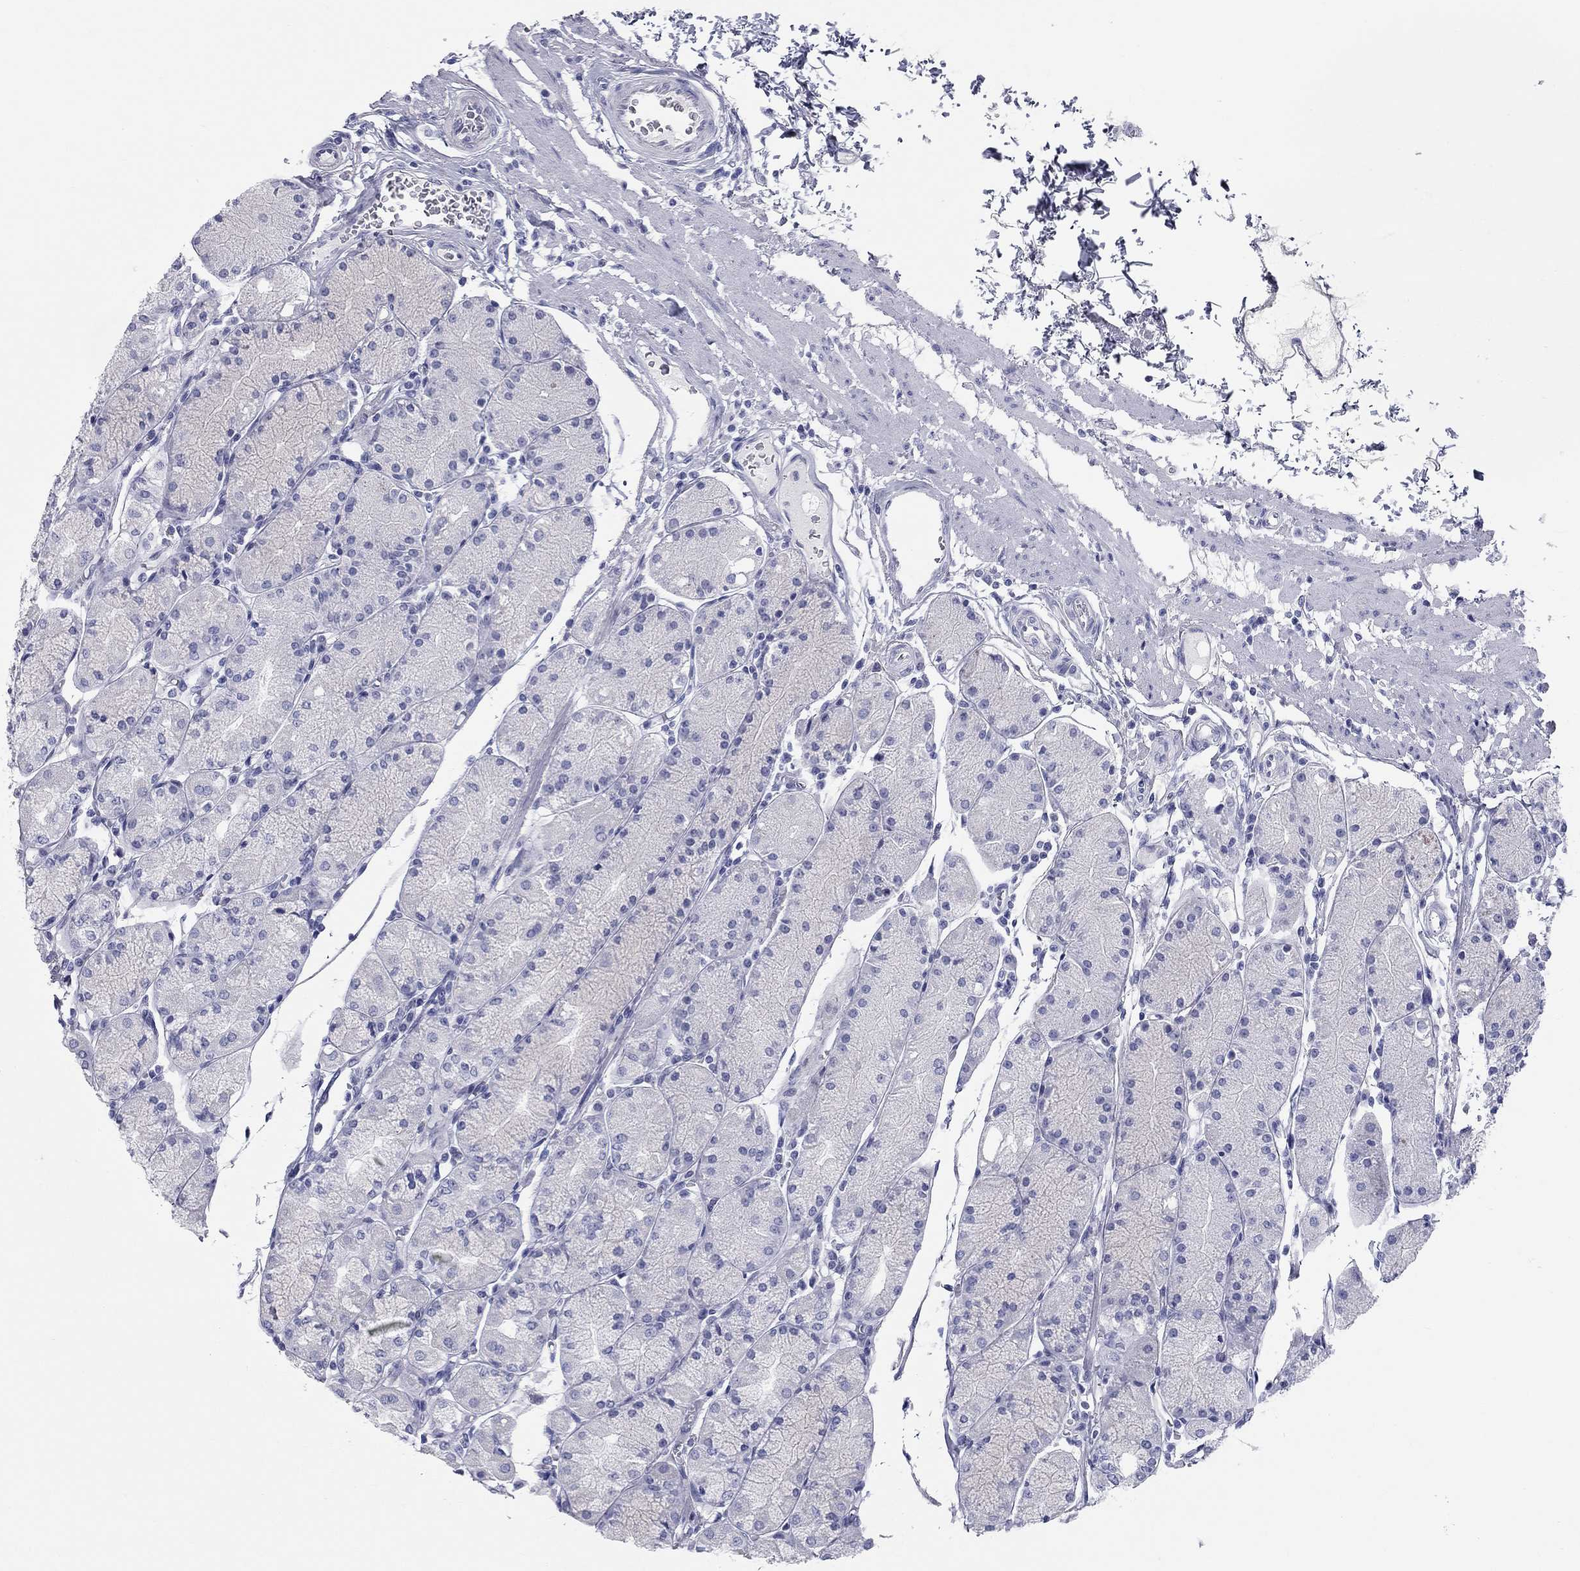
{"staining": {"intensity": "negative", "quantity": "none", "location": "none"}, "tissue": "stomach", "cell_type": "Glandular cells", "image_type": "normal", "snomed": [{"axis": "morphology", "description": "Normal tissue, NOS"}, {"axis": "topography", "description": "Stomach, upper"}], "caption": "DAB (3,3'-diaminobenzidine) immunohistochemical staining of normal stomach shows no significant positivity in glandular cells. (DAB immunohistochemistry with hematoxylin counter stain).", "gene": "ASF1B", "patient": {"sex": "male", "age": 69}}